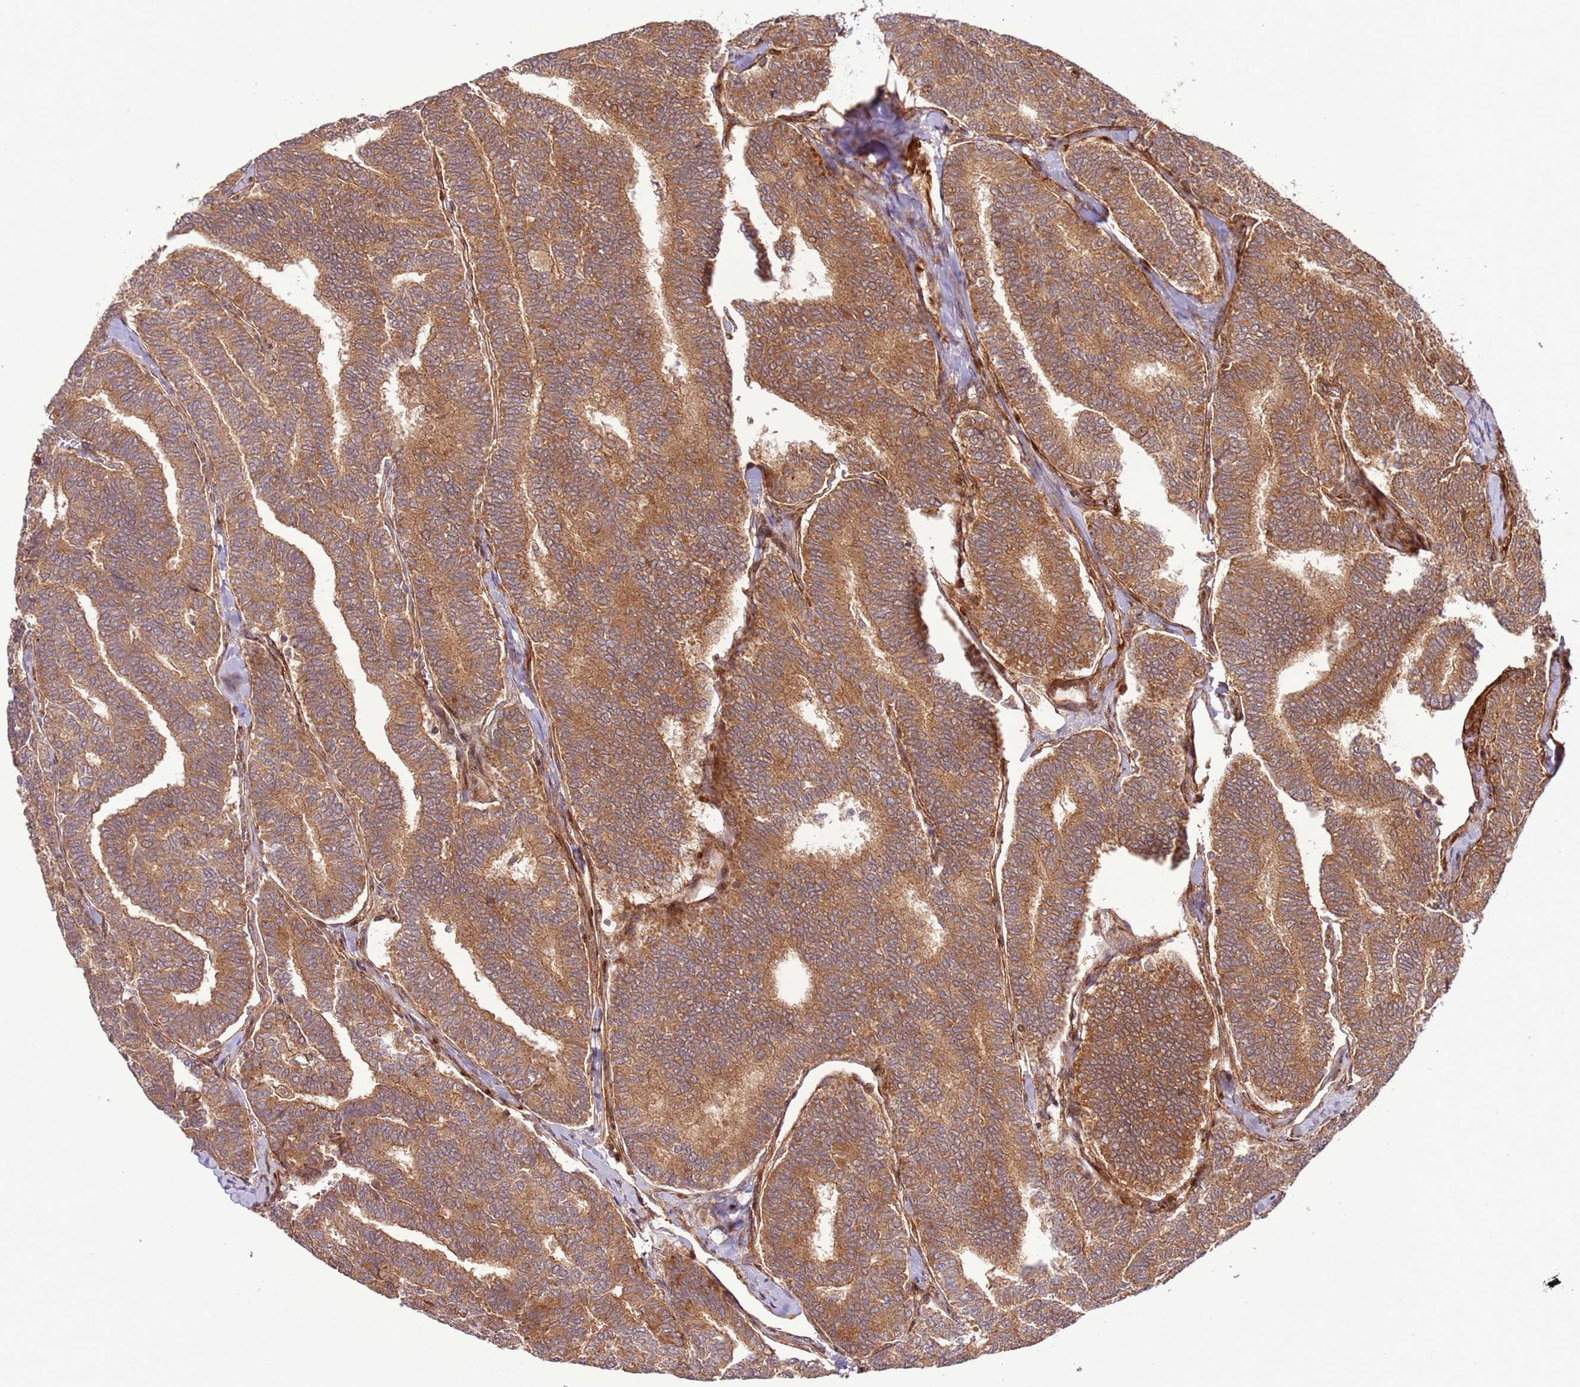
{"staining": {"intensity": "moderate", "quantity": ">75%", "location": "cytoplasmic/membranous"}, "tissue": "thyroid cancer", "cell_type": "Tumor cells", "image_type": "cancer", "snomed": [{"axis": "morphology", "description": "Papillary adenocarcinoma, NOS"}, {"axis": "topography", "description": "Thyroid gland"}], "caption": "About >75% of tumor cells in human thyroid cancer display moderate cytoplasmic/membranous protein expression as visualized by brown immunohistochemical staining.", "gene": "ZNF624", "patient": {"sex": "female", "age": 35}}